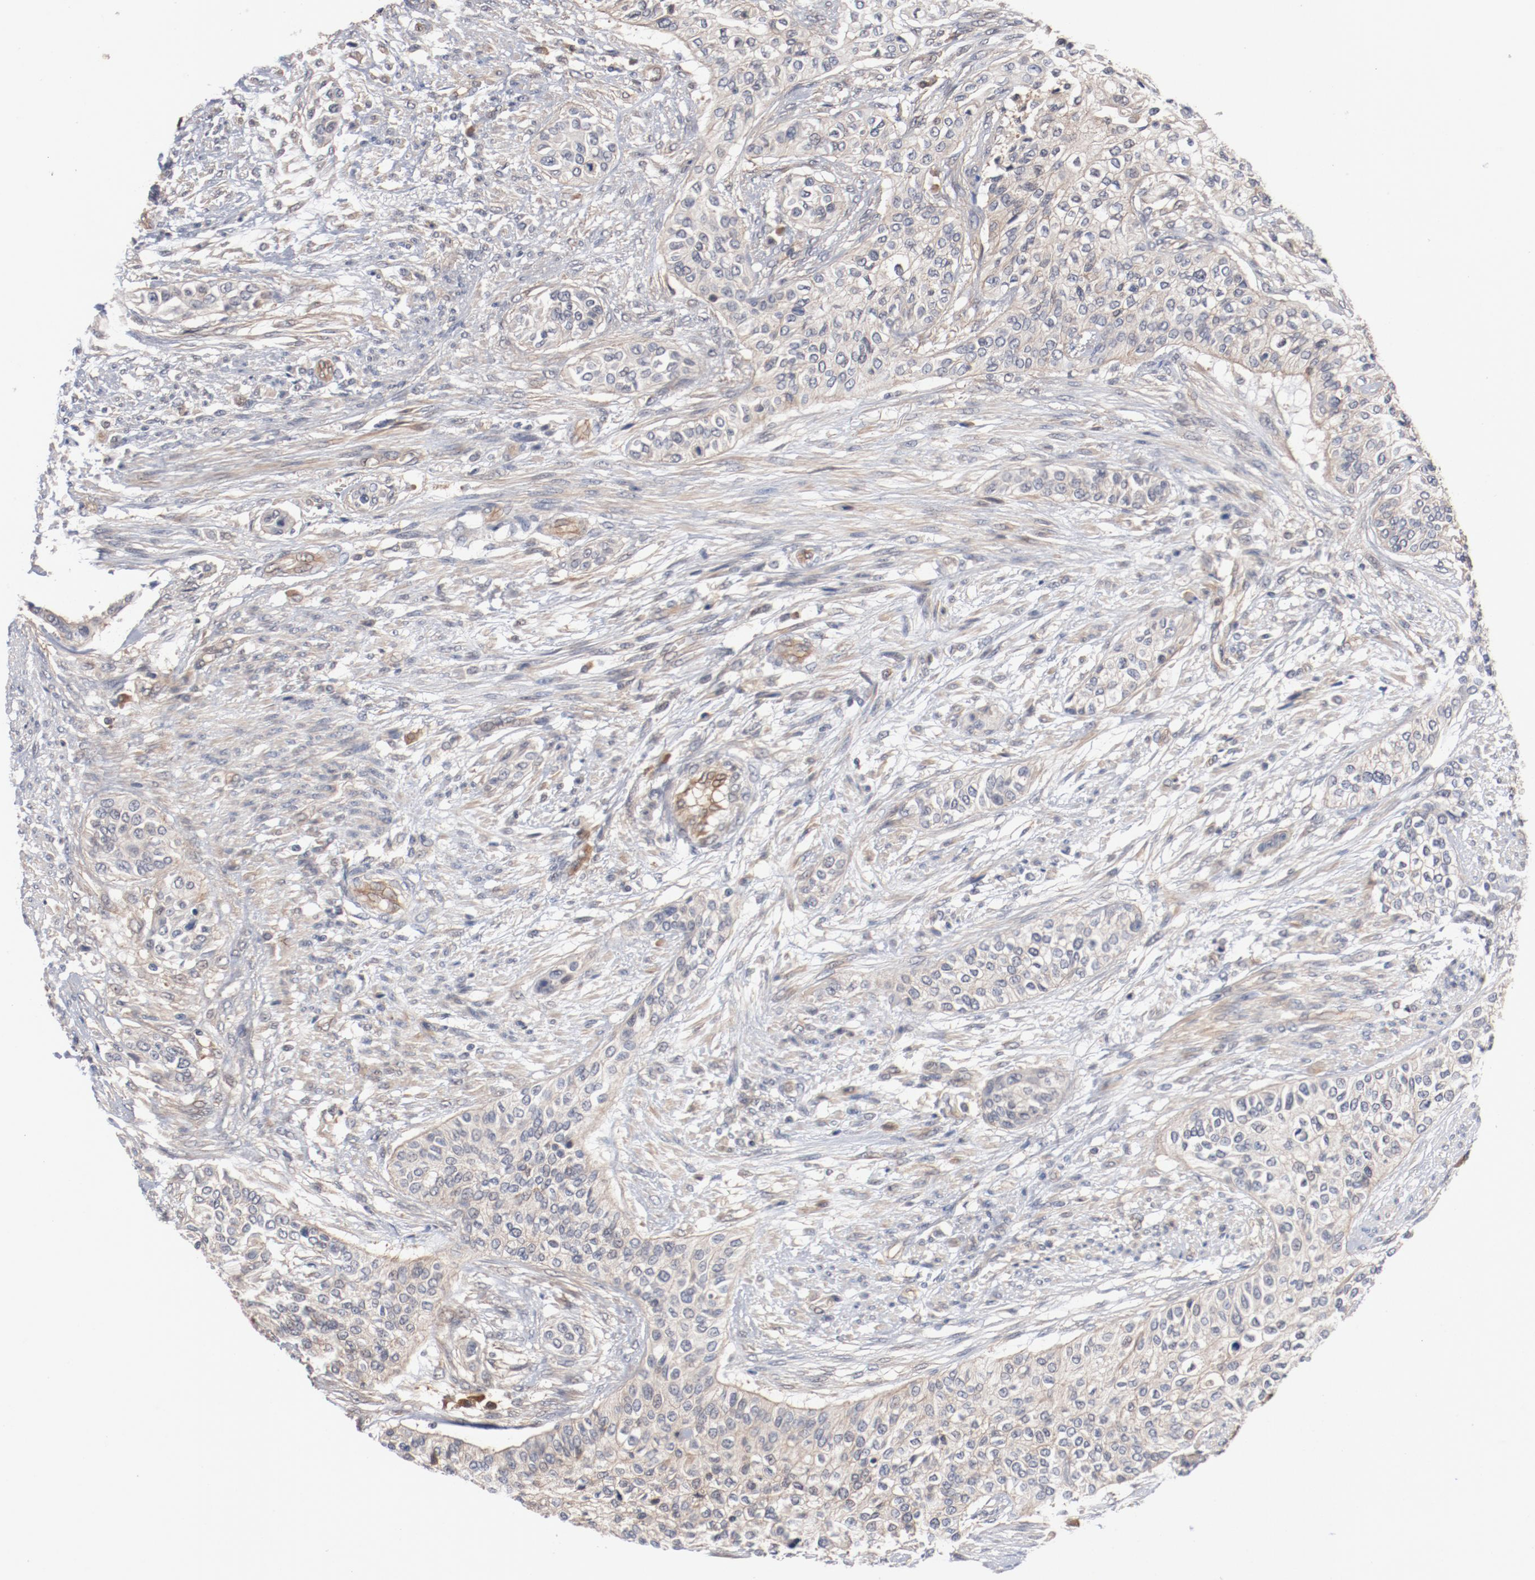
{"staining": {"intensity": "negative", "quantity": "none", "location": "none"}, "tissue": "urothelial cancer", "cell_type": "Tumor cells", "image_type": "cancer", "snomed": [{"axis": "morphology", "description": "Urothelial carcinoma, High grade"}, {"axis": "topography", "description": "Urinary bladder"}], "caption": "Protein analysis of urothelial cancer demonstrates no significant positivity in tumor cells.", "gene": "PITPNM2", "patient": {"sex": "male", "age": 74}}